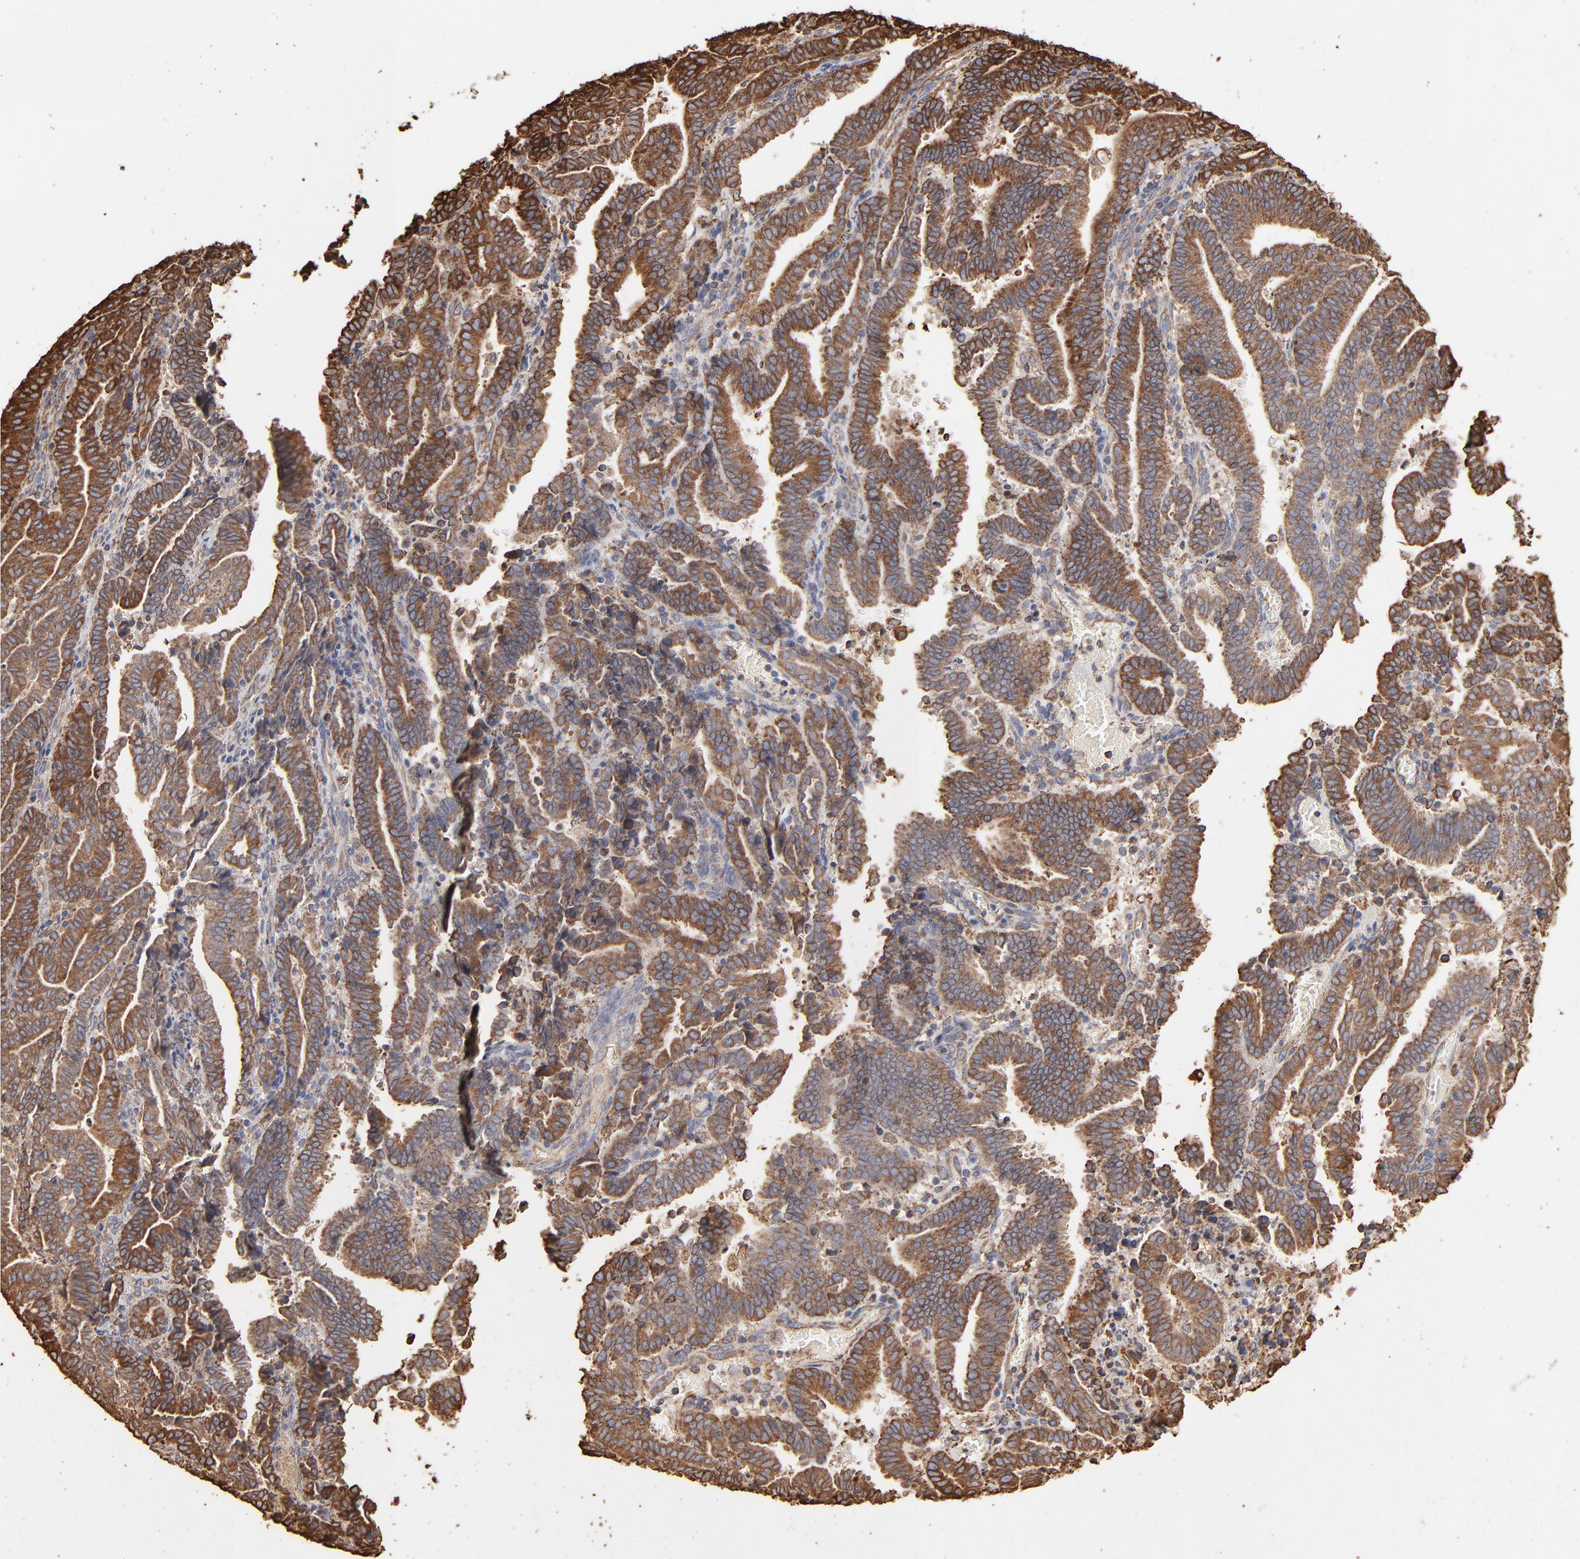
{"staining": {"intensity": "strong", "quantity": ">75%", "location": "cytoplasmic/membranous"}, "tissue": "endometrial cancer", "cell_type": "Tumor cells", "image_type": "cancer", "snomed": [{"axis": "morphology", "description": "Adenocarcinoma, NOS"}, {"axis": "topography", "description": "Uterus"}], "caption": "Protein staining shows strong cytoplasmic/membranous positivity in about >75% of tumor cells in endometrial adenocarcinoma. The protein of interest is stained brown, and the nuclei are stained in blue (DAB (3,3'-diaminobenzidine) IHC with brightfield microscopy, high magnification).", "gene": "PDIA3", "patient": {"sex": "female", "age": 83}}